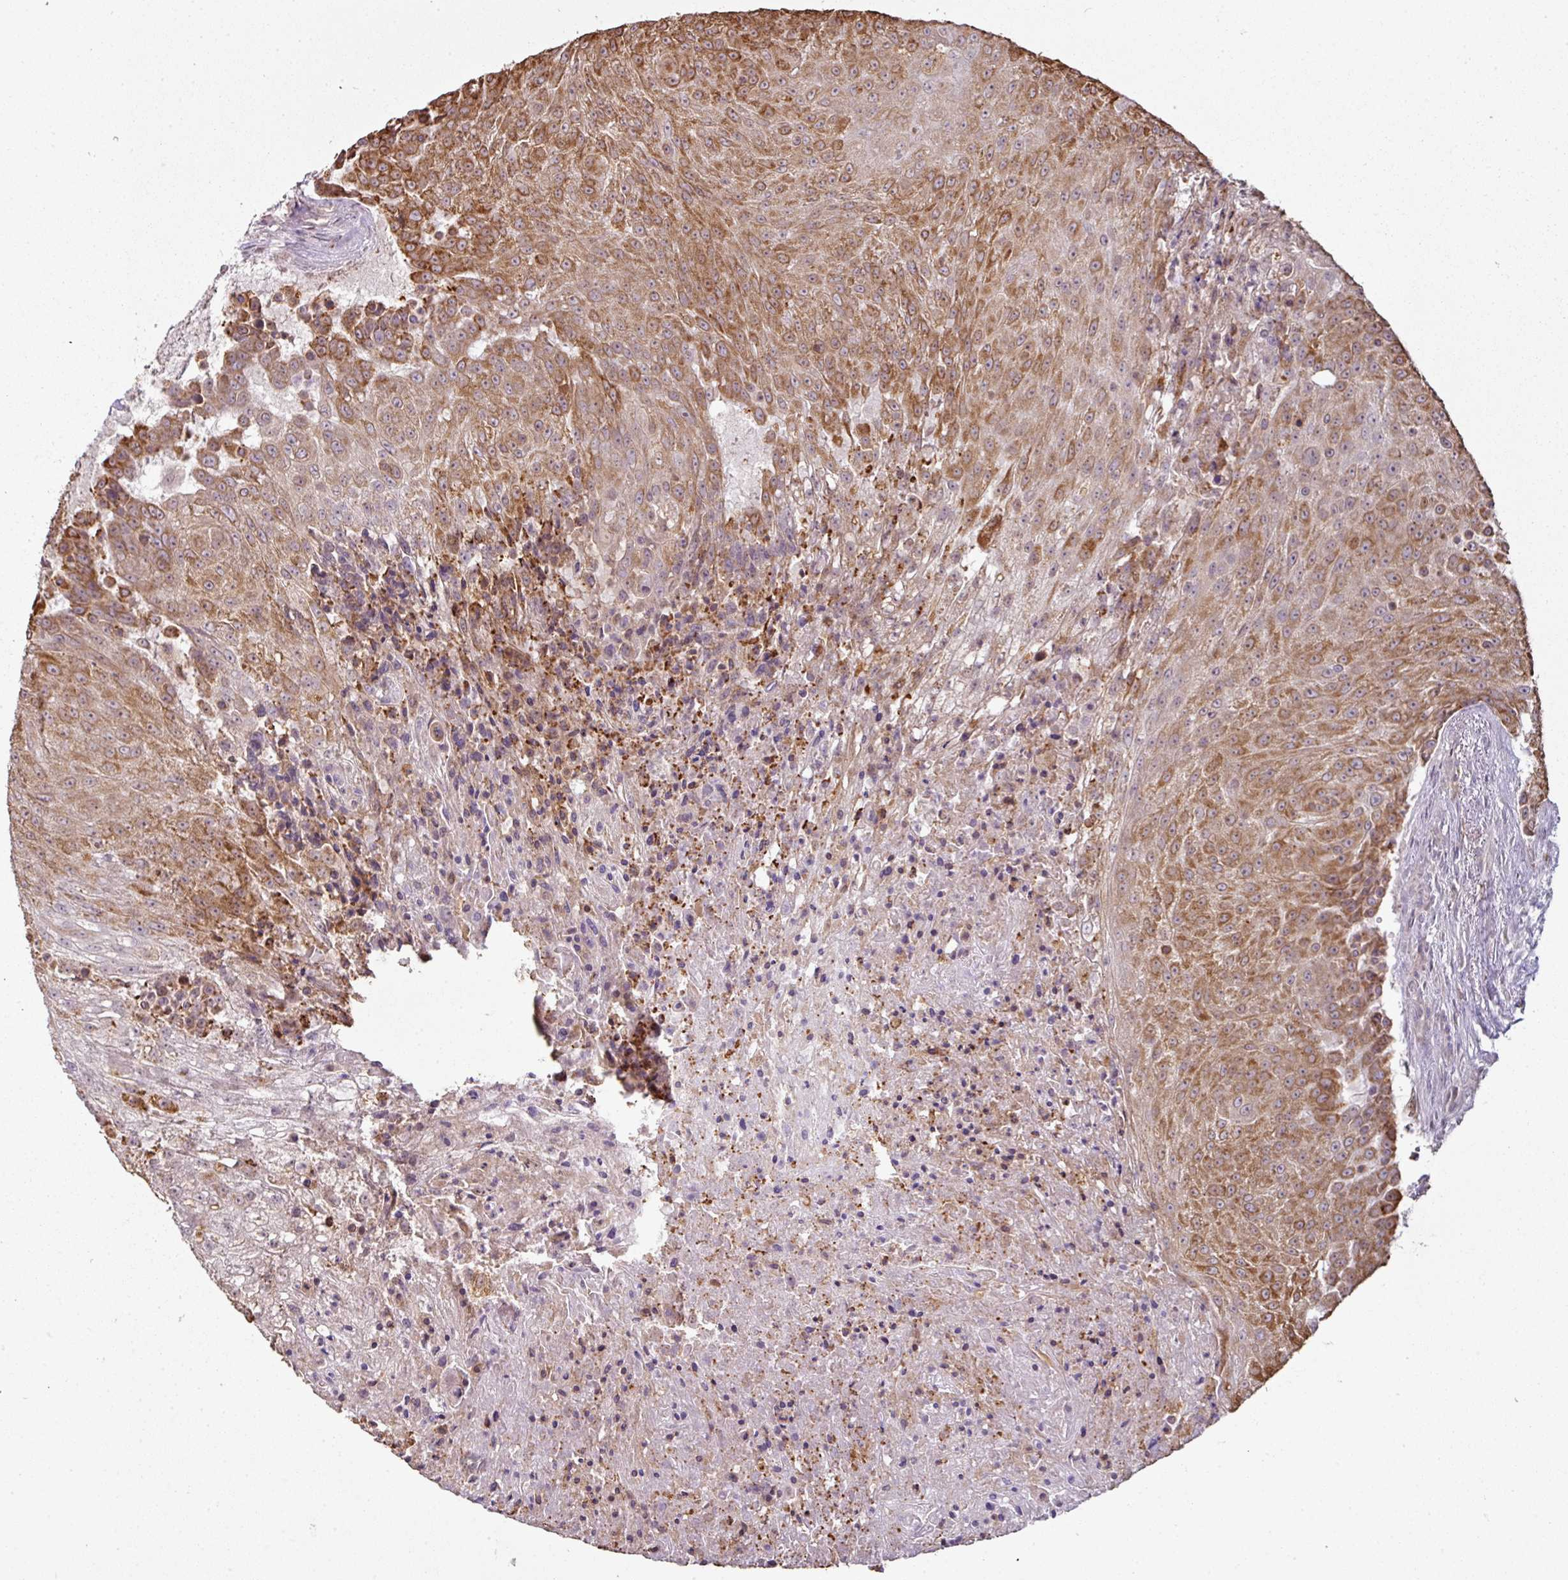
{"staining": {"intensity": "moderate", "quantity": ">75%", "location": "cytoplasmic/membranous"}, "tissue": "urothelial cancer", "cell_type": "Tumor cells", "image_type": "cancer", "snomed": [{"axis": "morphology", "description": "Urothelial carcinoma, High grade"}, {"axis": "topography", "description": "Urinary bladder"}], "caption": "The image demonstrates immunohistochemical staining of urothelial cancer. There is moderate cytoplasmic/membranous expression is seen in about >75% of tumor cells. The protein is stained brown, and the nuclei are stained in blue (DAB IHC with brightfield microscopy, high magnification).", "gene": "CXCR5", "patient": {"sex": "female", "age": 63}}